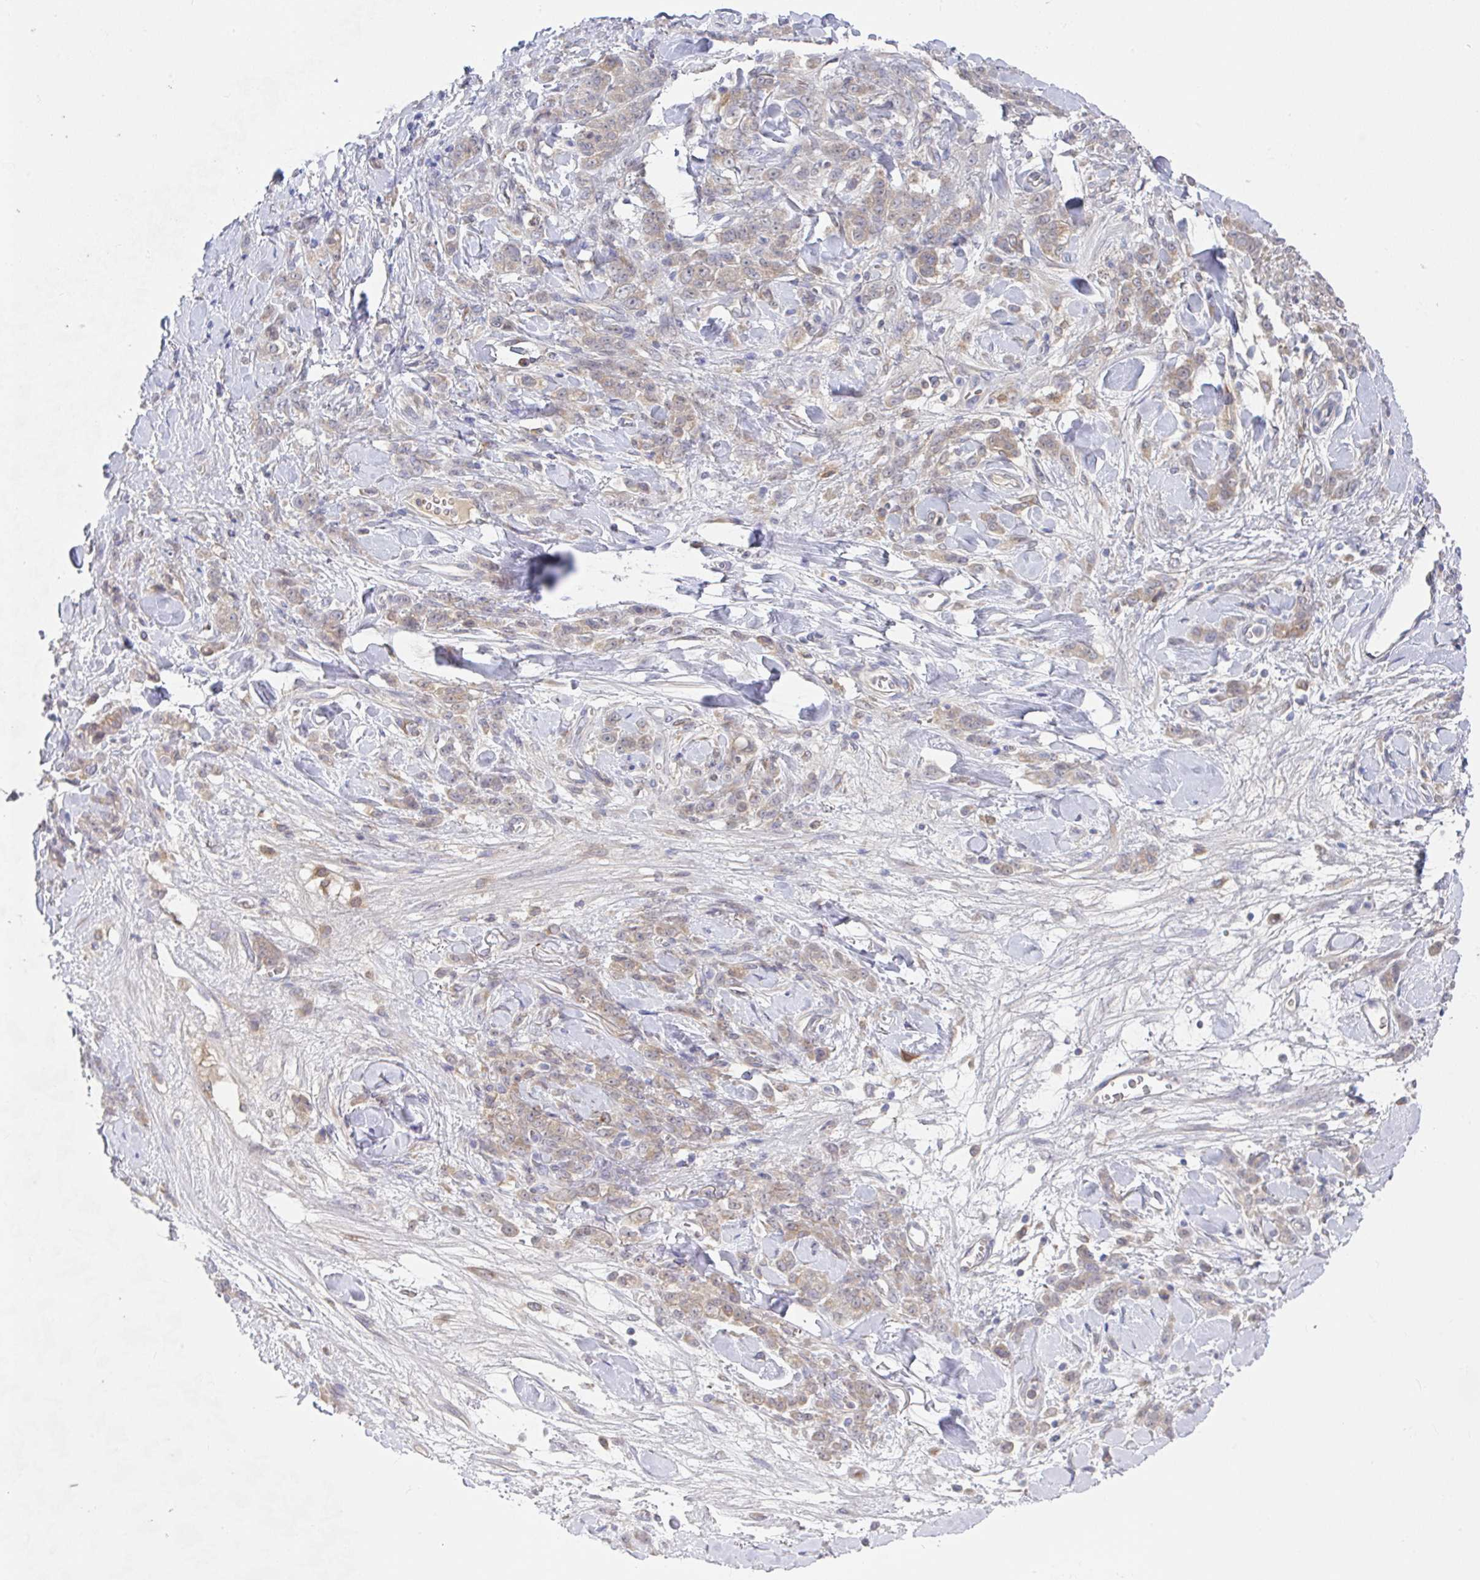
{"staining": {"intensity": "weak", "quantity": ">75%", "location": "cytoplasmic/membranous"}, "tissue": "stomach cancer", "cell_type": "Tumor cells", "image_type": "cancer", "snomed": [{"axis": "morphology", "description": "Normal tissue, NOS"}, {"axis": "morphology", "description": "Adenocarcinoma, NOS"}, {"axis": "topography", "description": "Stomach"}], "caption": "Tumor cells exhibit weak cytoplasmic/membranous staining in about >75% of cells in adenocarcinoma (stomach).", "gene": "DERL2", "patient": {"sex": "male", "age": 82}}